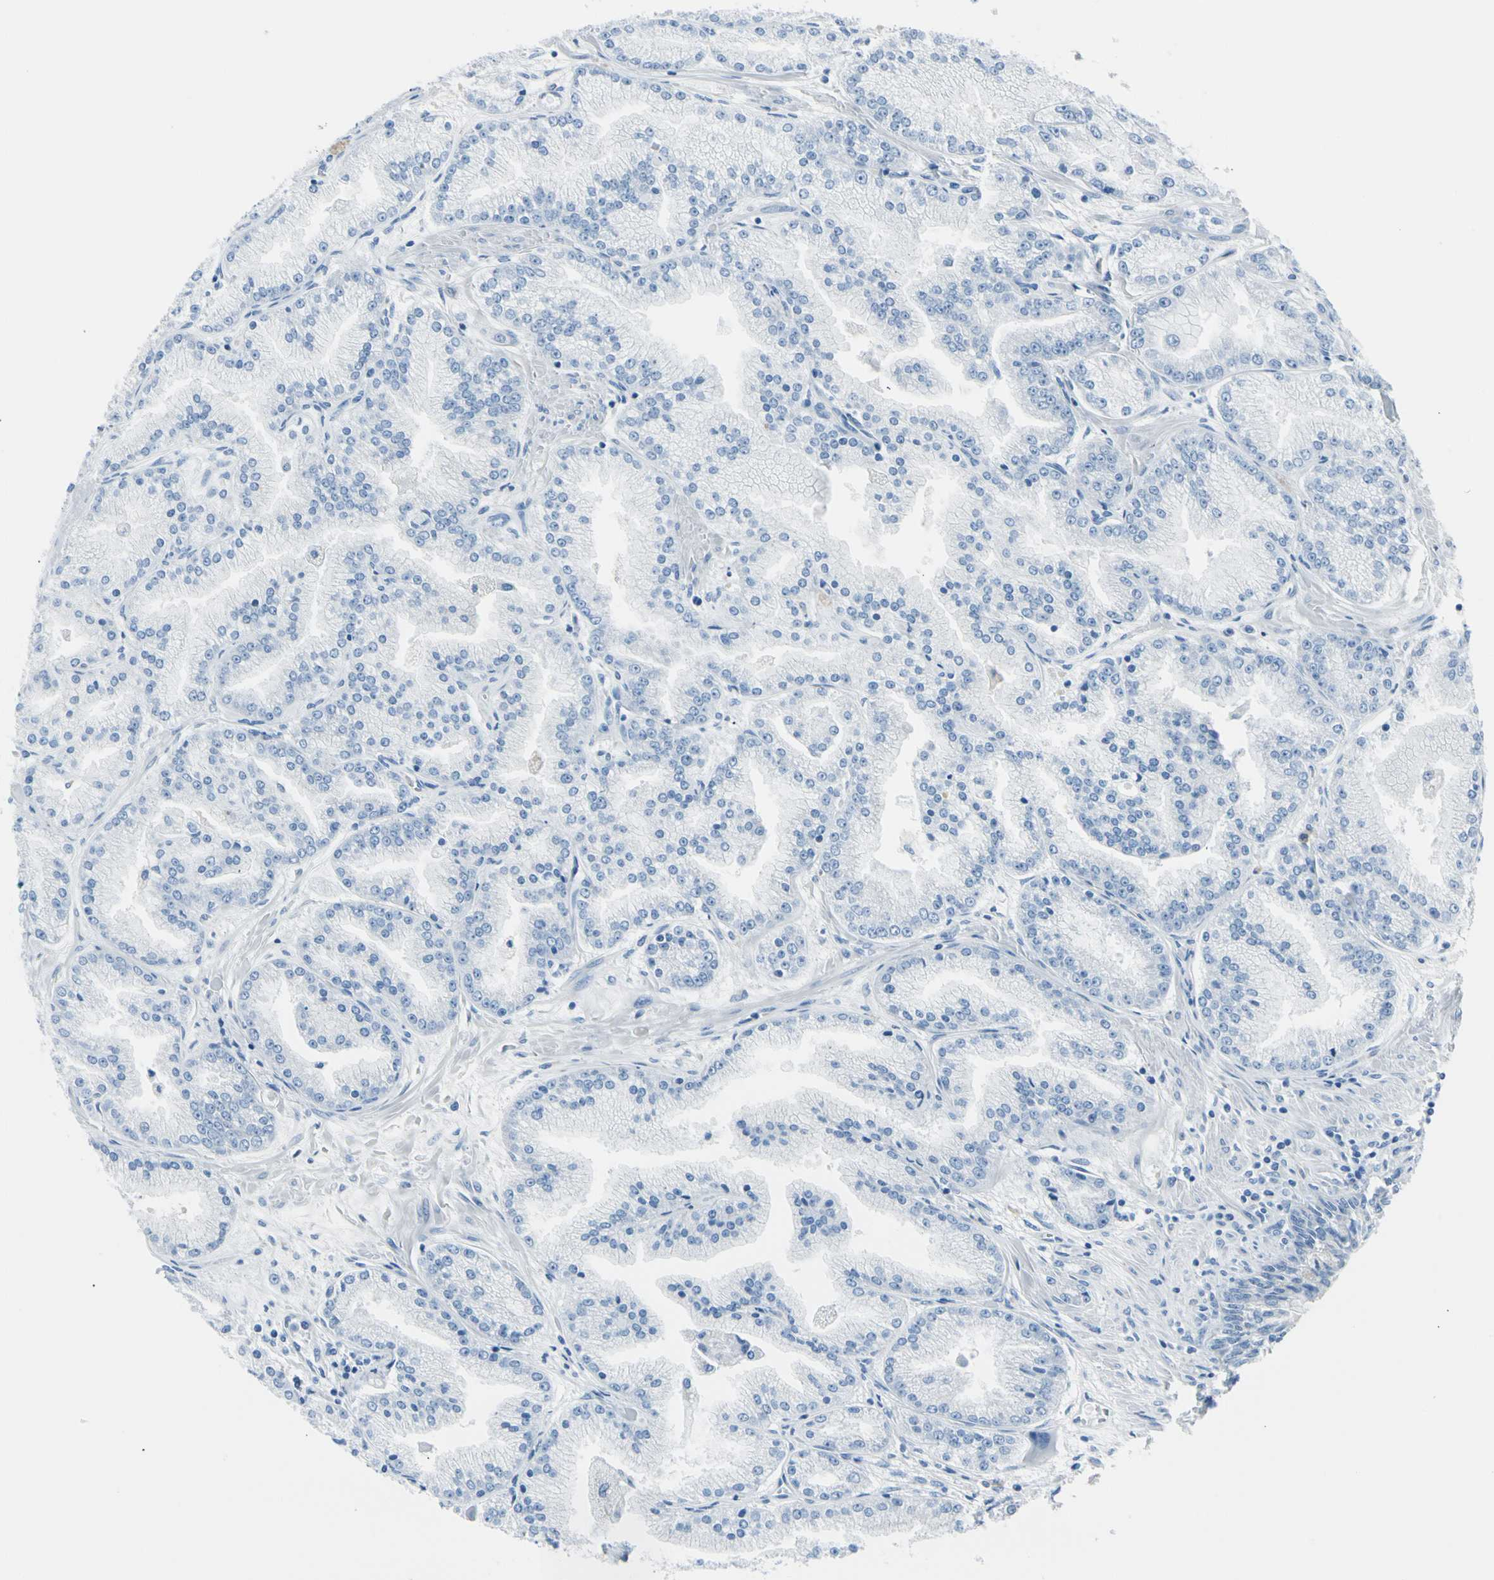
{"staining": {"intensity": "negative", "quantity": "none", "location": "none"}, "tissue": "prostate cancer", "cell_type": "Tumor cells", "image_type": "cancer", "snomed": [{"axis": "morphology", "description": "Adenocarcinoma, High grade"}, {"axis": "topography", "description": "Prostate"}], "caption": "Immunohistochemistry (IHC) photomicrograph of human prostate cancer stained for a protein (brown), which reveals no positivity in tumor cells.", "gene": "TPO", "patient": {"sex": "male", "age": 61}}